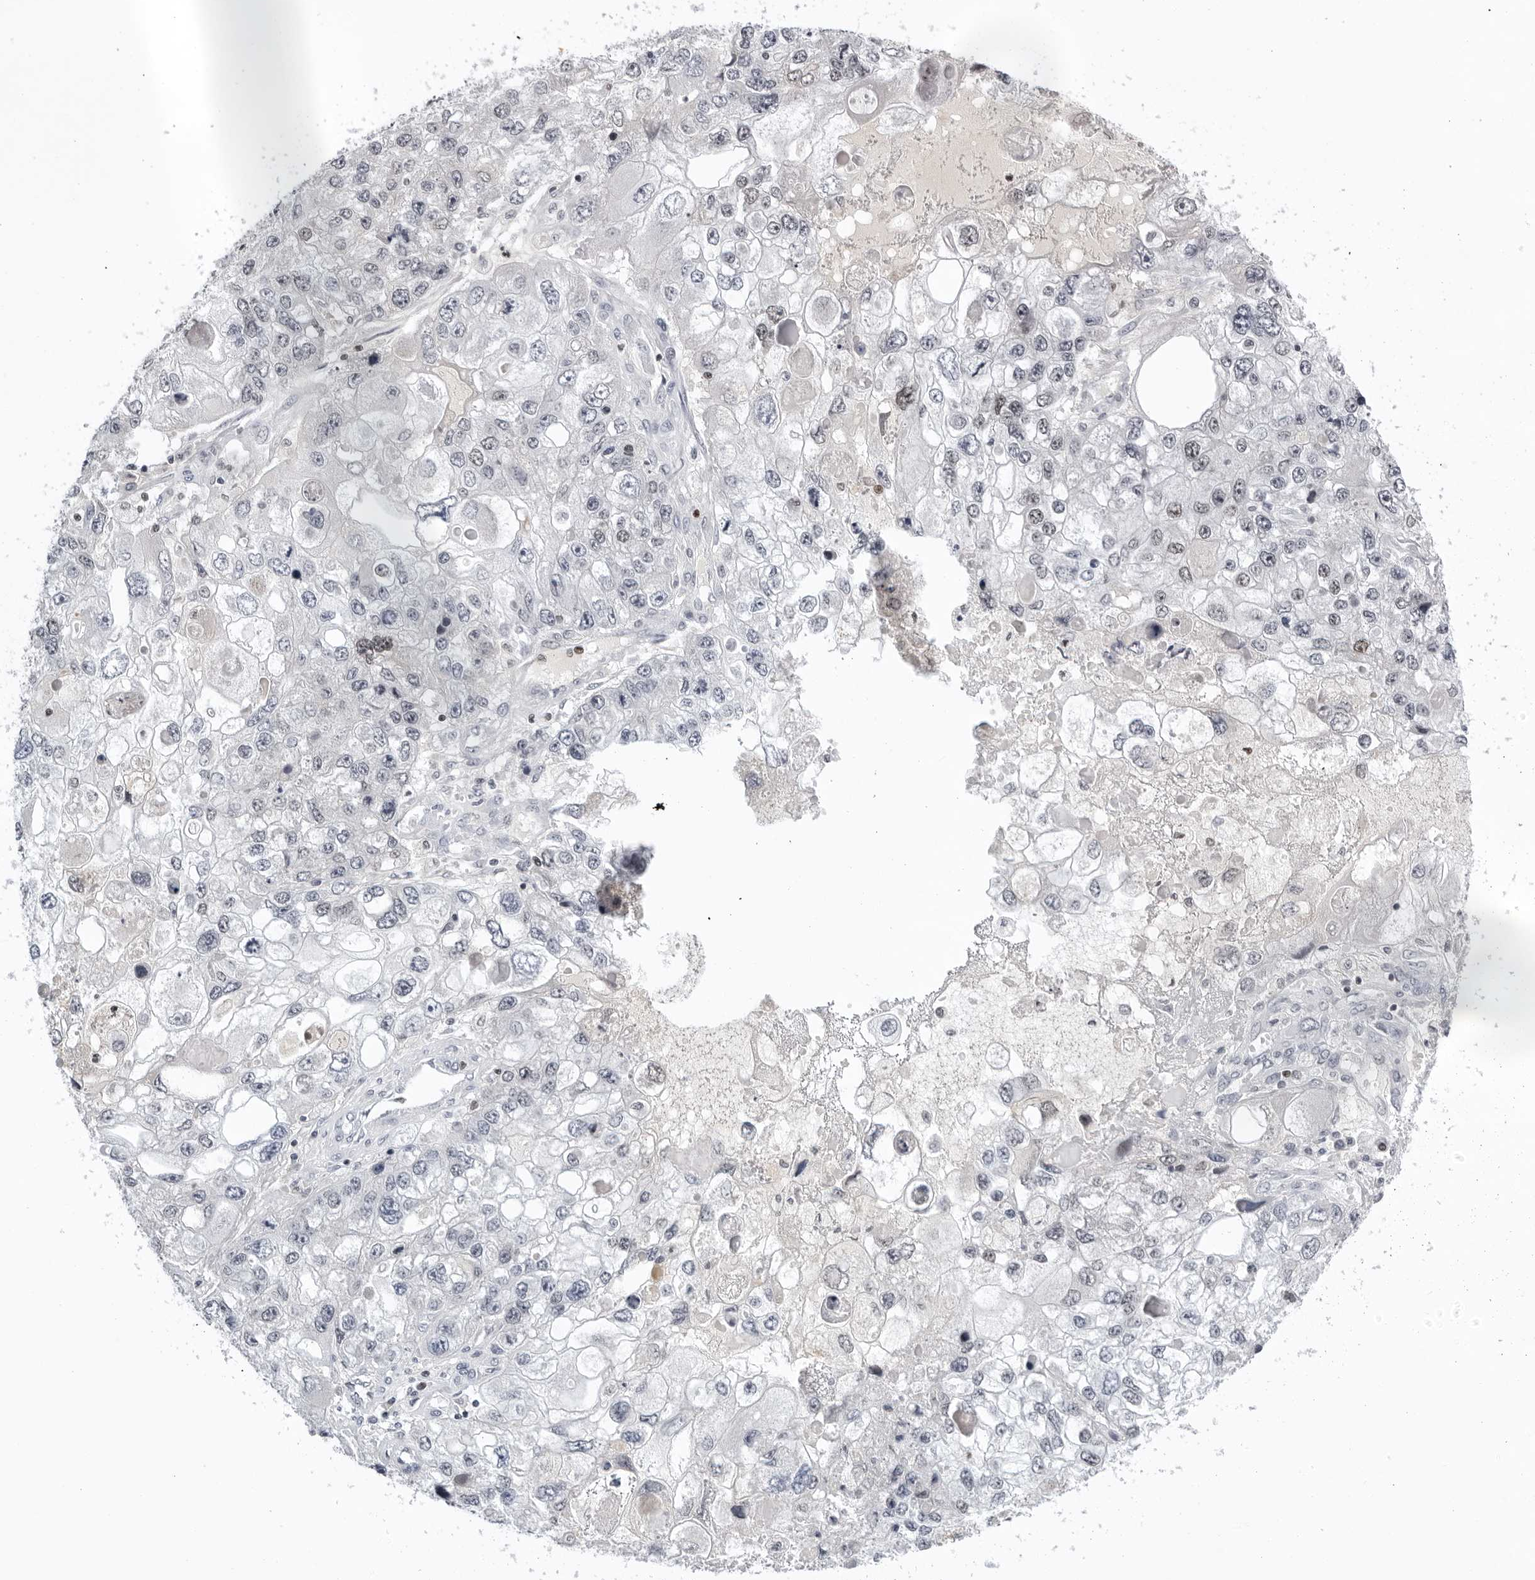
{"staining": {"intensity": "weak", "quantity": "25%-75%", "location": "nuclear"}, "tissue": "endometrial cancer", "cell_type": "Tumor cells", "image_type": "cancer", "snomed": [{"axis": "morphology", "description": "Adenocarcinoma, NOS"}, {"axis": "topography", "description": "Endometrium"}], "caption": "IHC (DAB (3,3'-diaminobenzidine)) staining of human endometrial adenocarcinoma shows weak nuclear protein positivity in about 25%-75% of tumor cells. (brown staining indicates protein expression, while blue staining denotes nuclei).", "gene": "OGG1", "patient": {"sex": "female", "age": 49}}